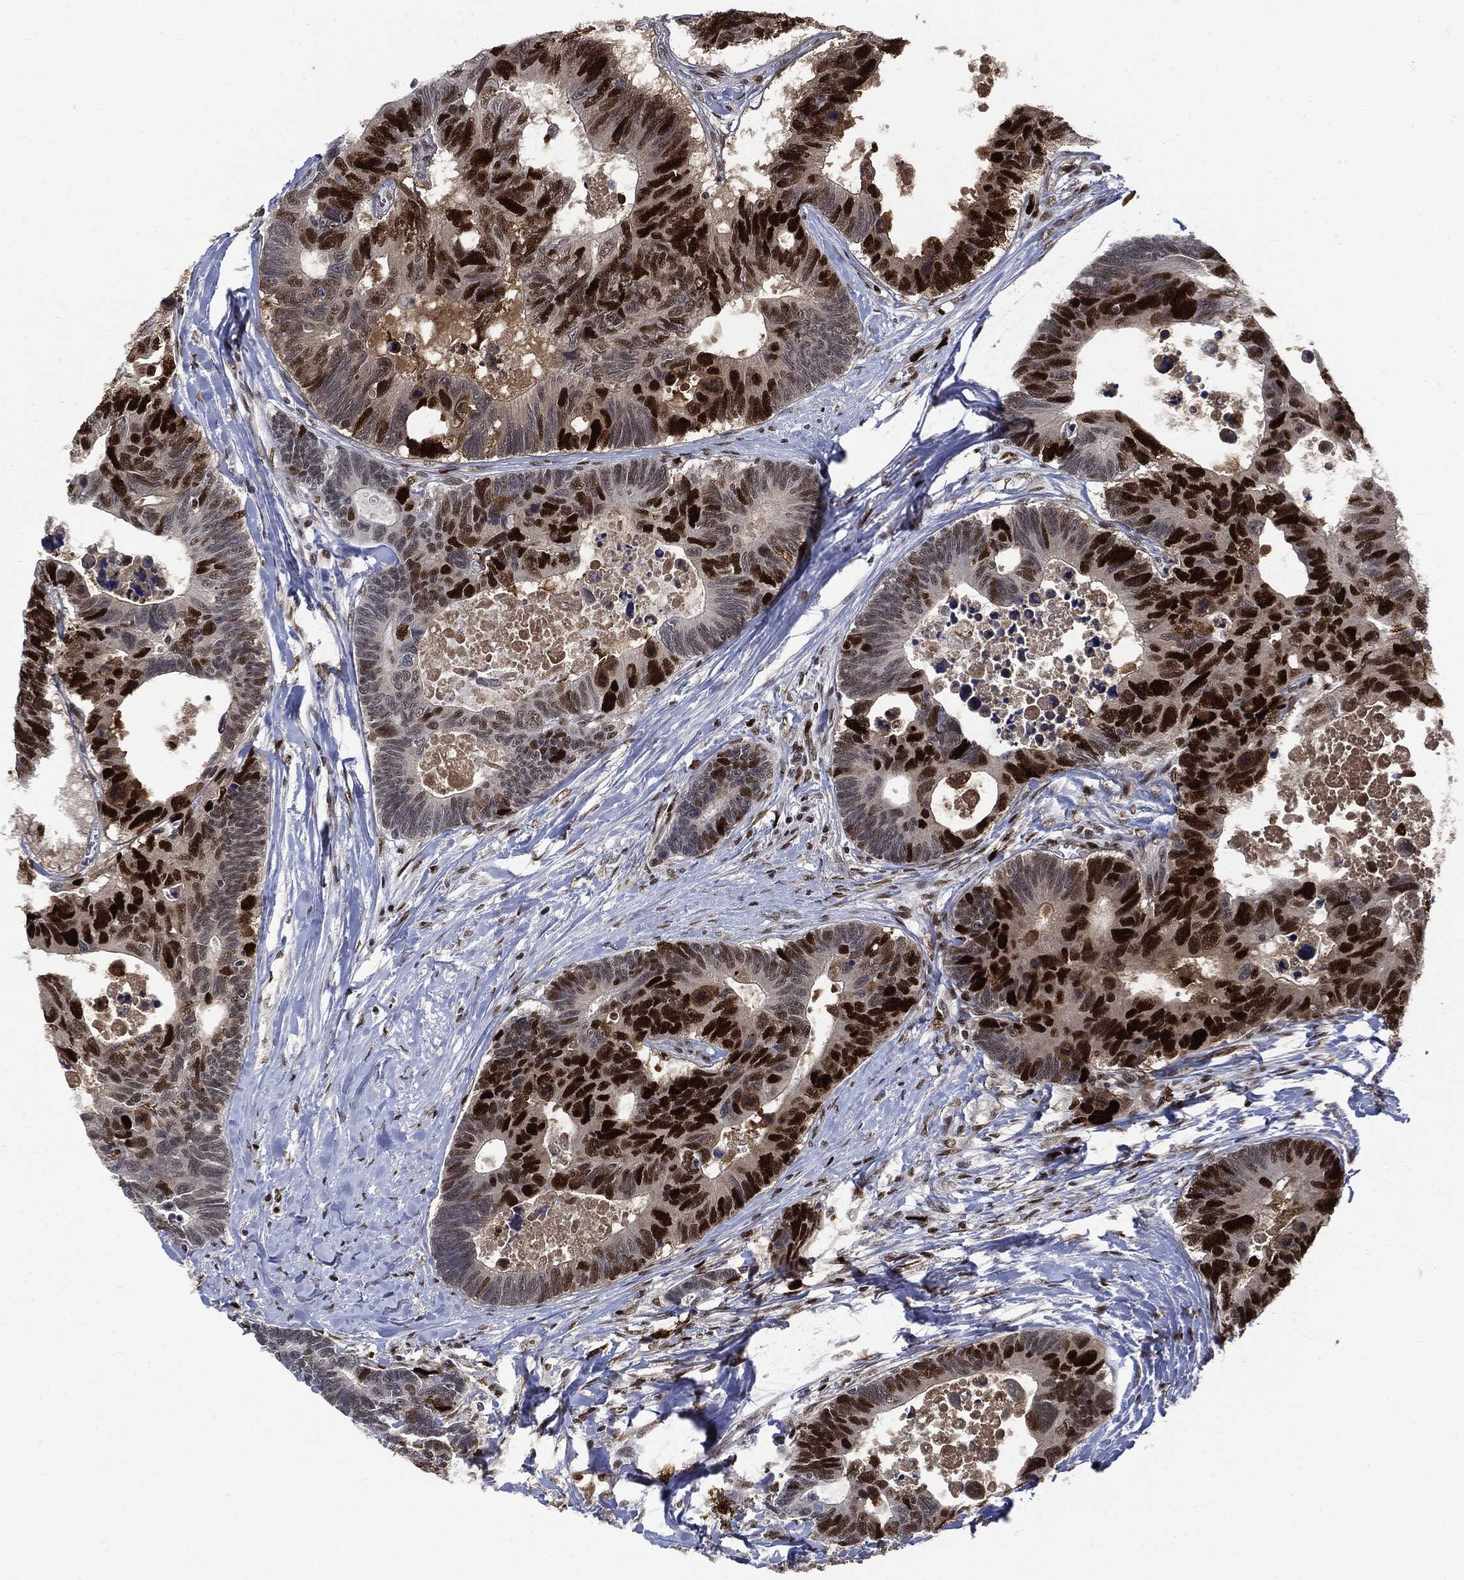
{"staining": {"intensity": "strong", "quantity": "25%-75%", "location": "nuclear"}, "tissue": "colorectal cancer", "cell_type": "Tumor cells", "image_type": "cancer", "snomed": [{"axis": "morphology", "description": "Adenocarcinoma, NOS"}, {"axis": "topography", "description": "Colon"}], "caption": "Tumor cells show strong nuclear staining in approximately 25%-75% of cells in colorectal adenocarcinoma. The staining was performed using DAB, with brown indicating positive protein expression. Nuclei are stained blue with hematoxylin.", "gene": "PCNA", "patient": {"sex": "female", "age": 77}}